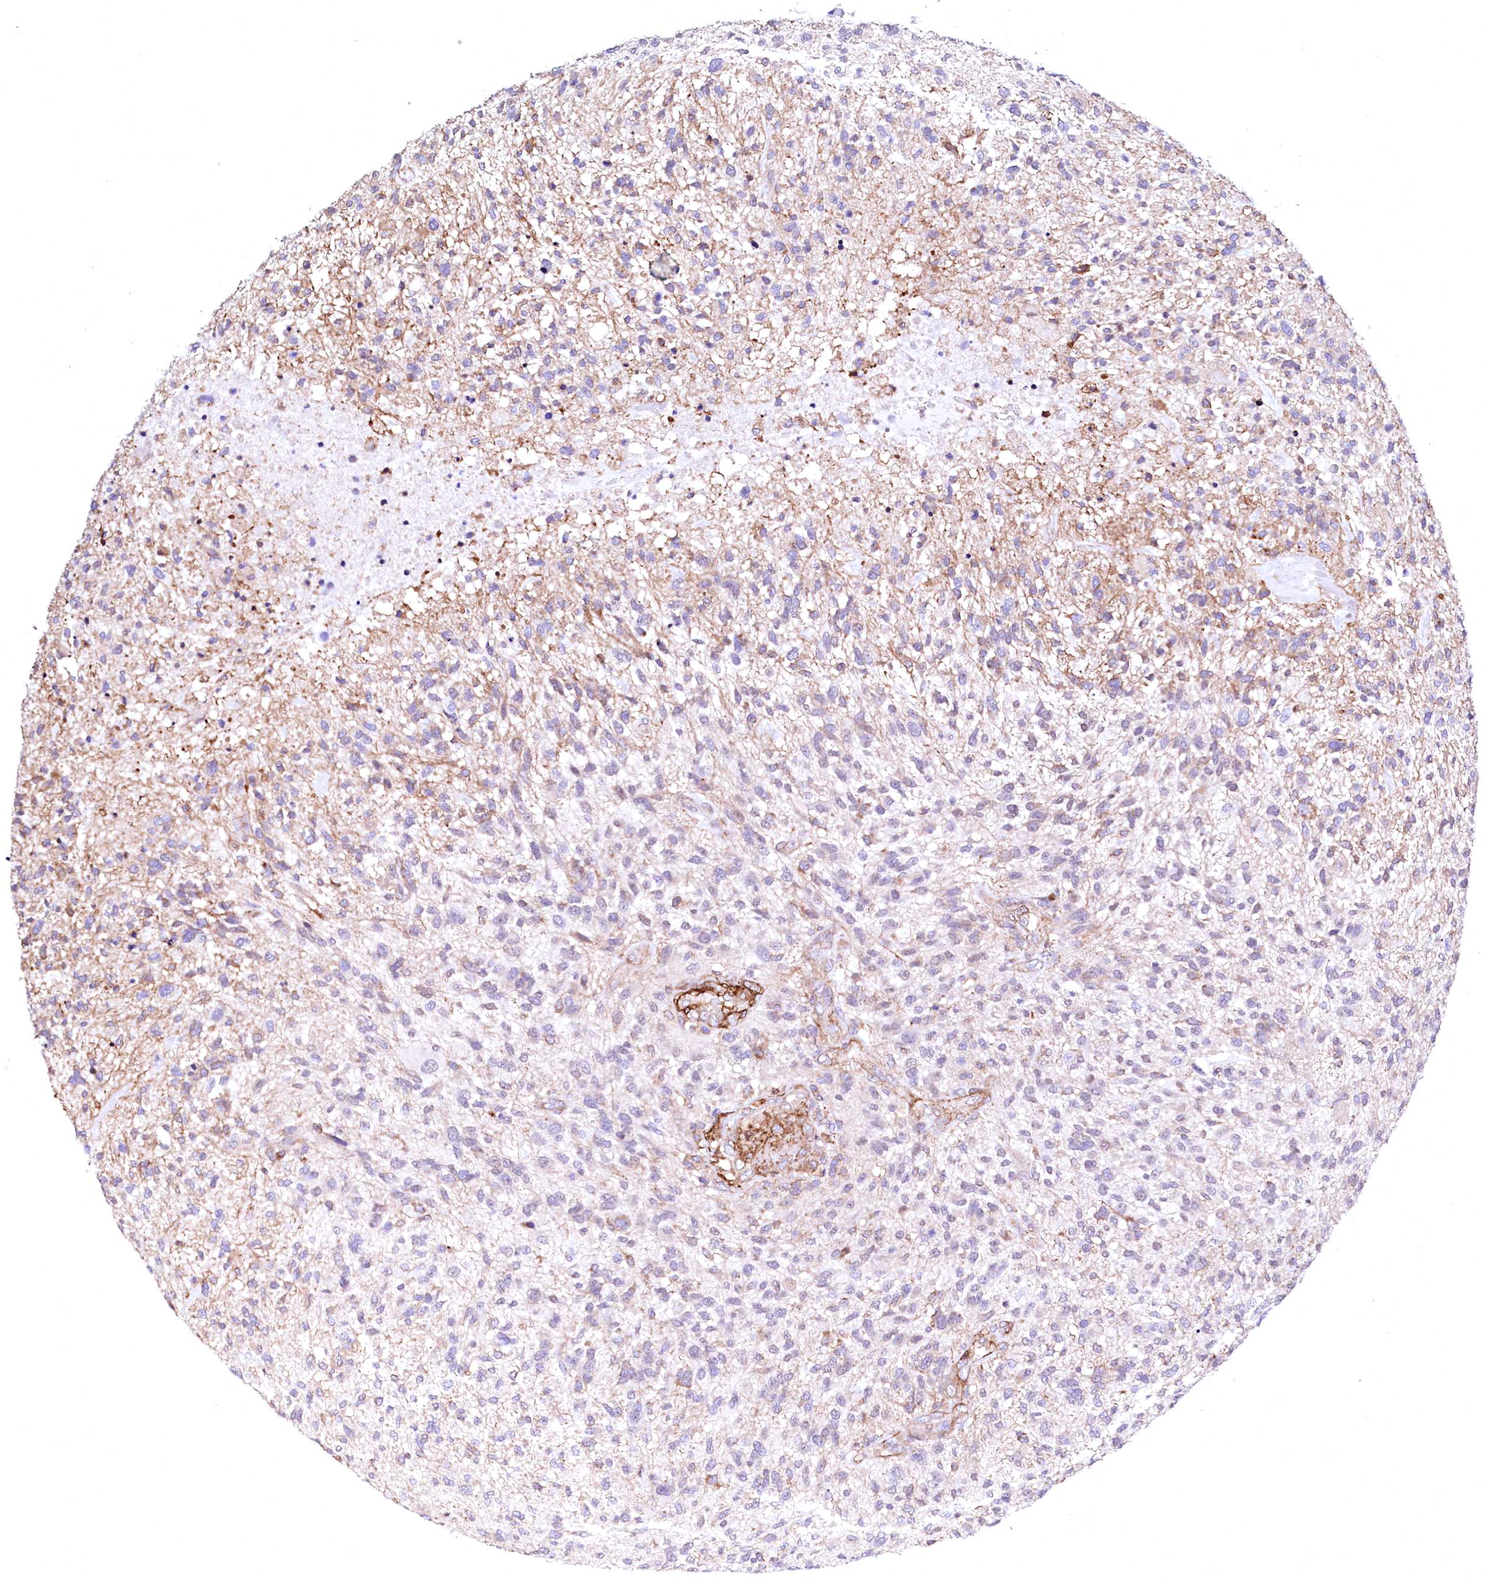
{"staining": {"intensity": "weak", "quantity": "25%-75%", "location": "cytoplasmic/membranous"}, "tissue": "glioma", "cell_type": "Tumor cells", "image_type": "cancer", "snomed": [{"axis": "morphology", "description": "Glioma, malignant, High grade"}, {"axis": "topography", "description": "Brain"}], "caption": "A photomicrograph of human glioma stained for a protein demonstrates weak cytoplasmic/membranous brown staining in tumor cells.", "gene": "GPR176", "patient": {"sex": "male", "age": 47}}